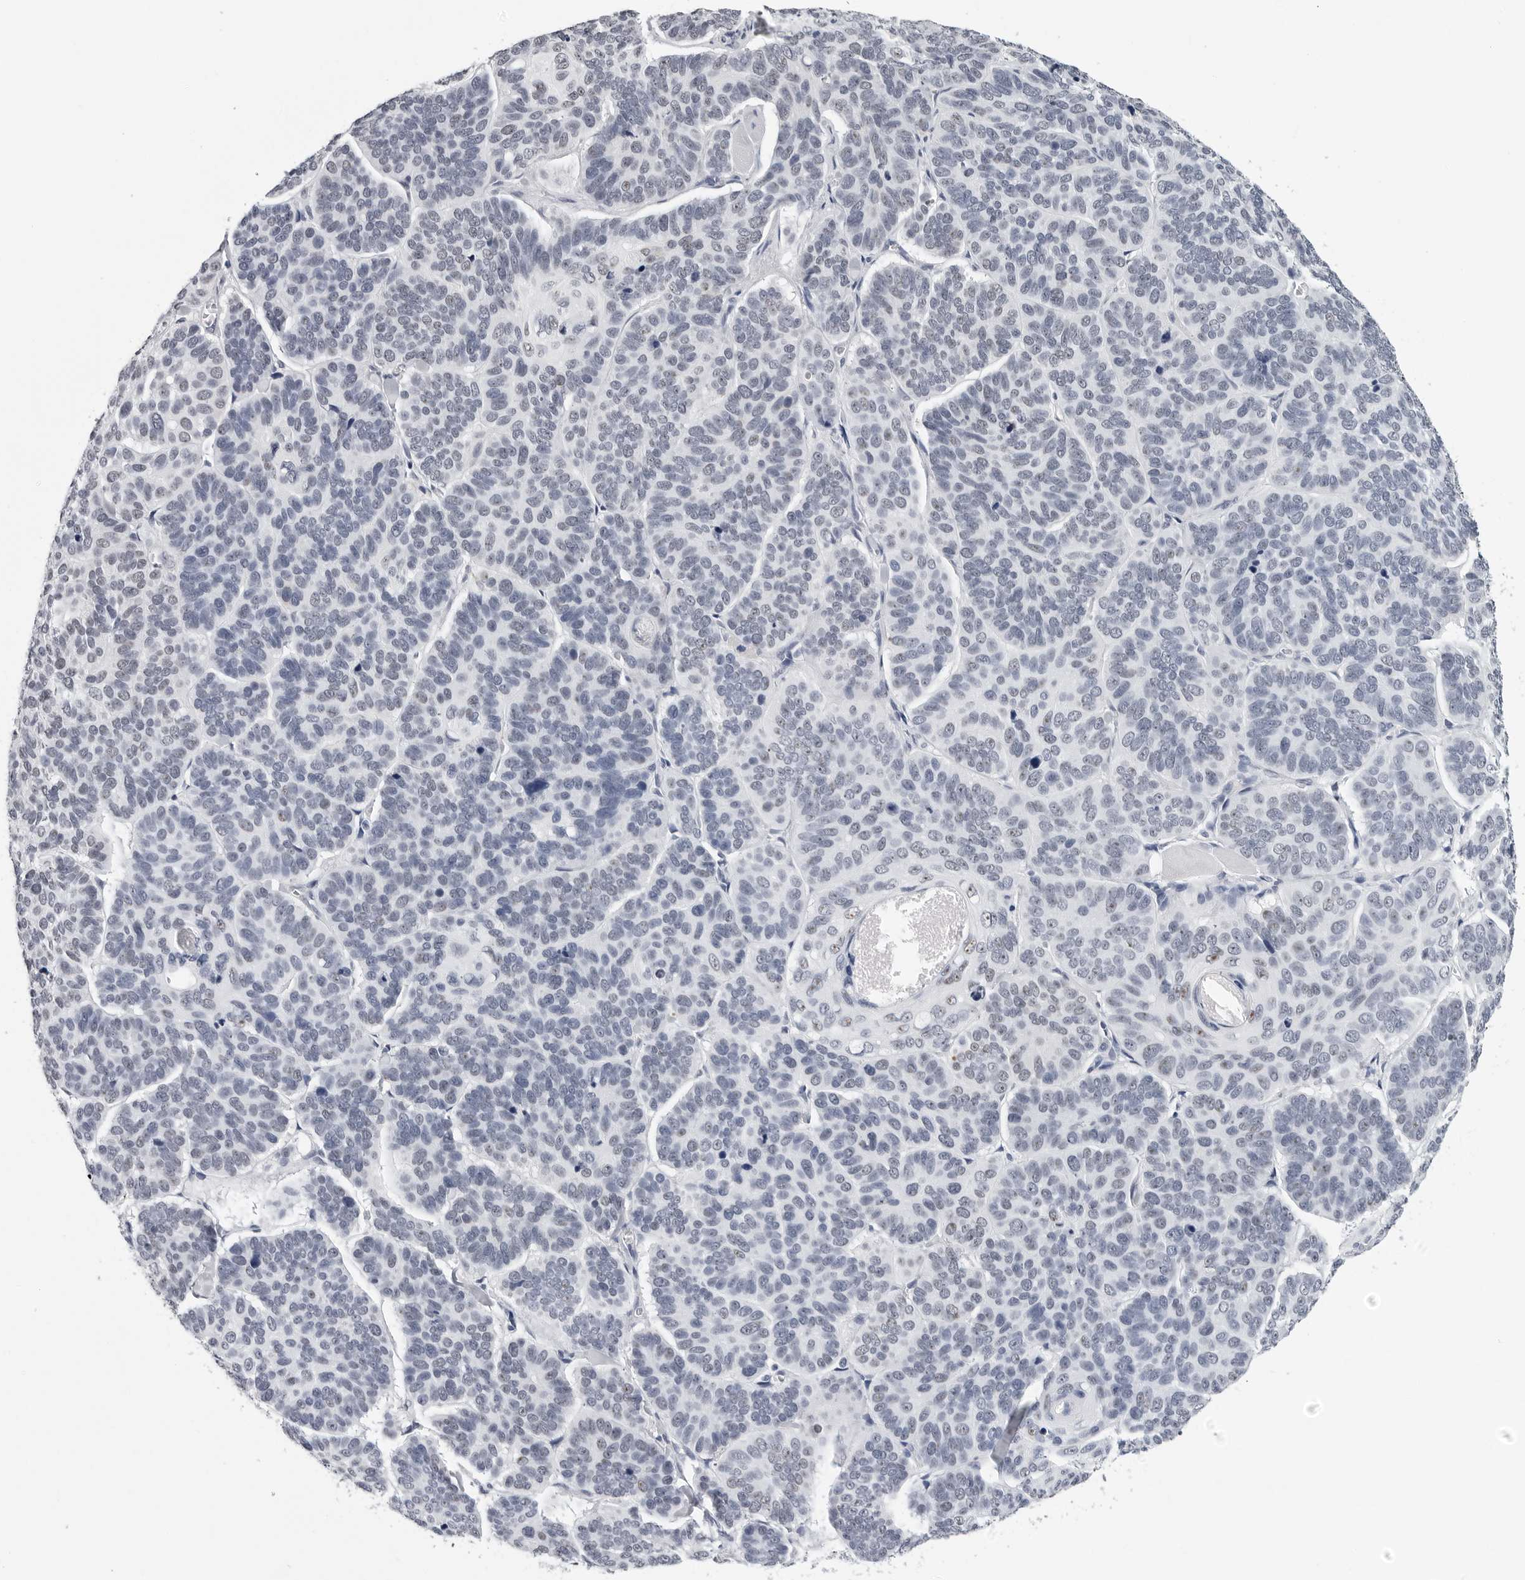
{"staining": {"intensity": "negative", "quantity": "none", "location": "none"}, "tissue": "skin cancer", "cell_type": "Tumor cells", "image_type": "cancer", "snomed": [{"axis": "morphology", "description": "Basal cell carcinoma"}, {"axis": "topography", "description": "Skin"}], "caption": "Human skin cancer (basal cell carcinoma) stained for a protein using IHC shows no staining in tumor cells.", "gene": "GNL2", "patient": {"sex": "male", "age": 62}}